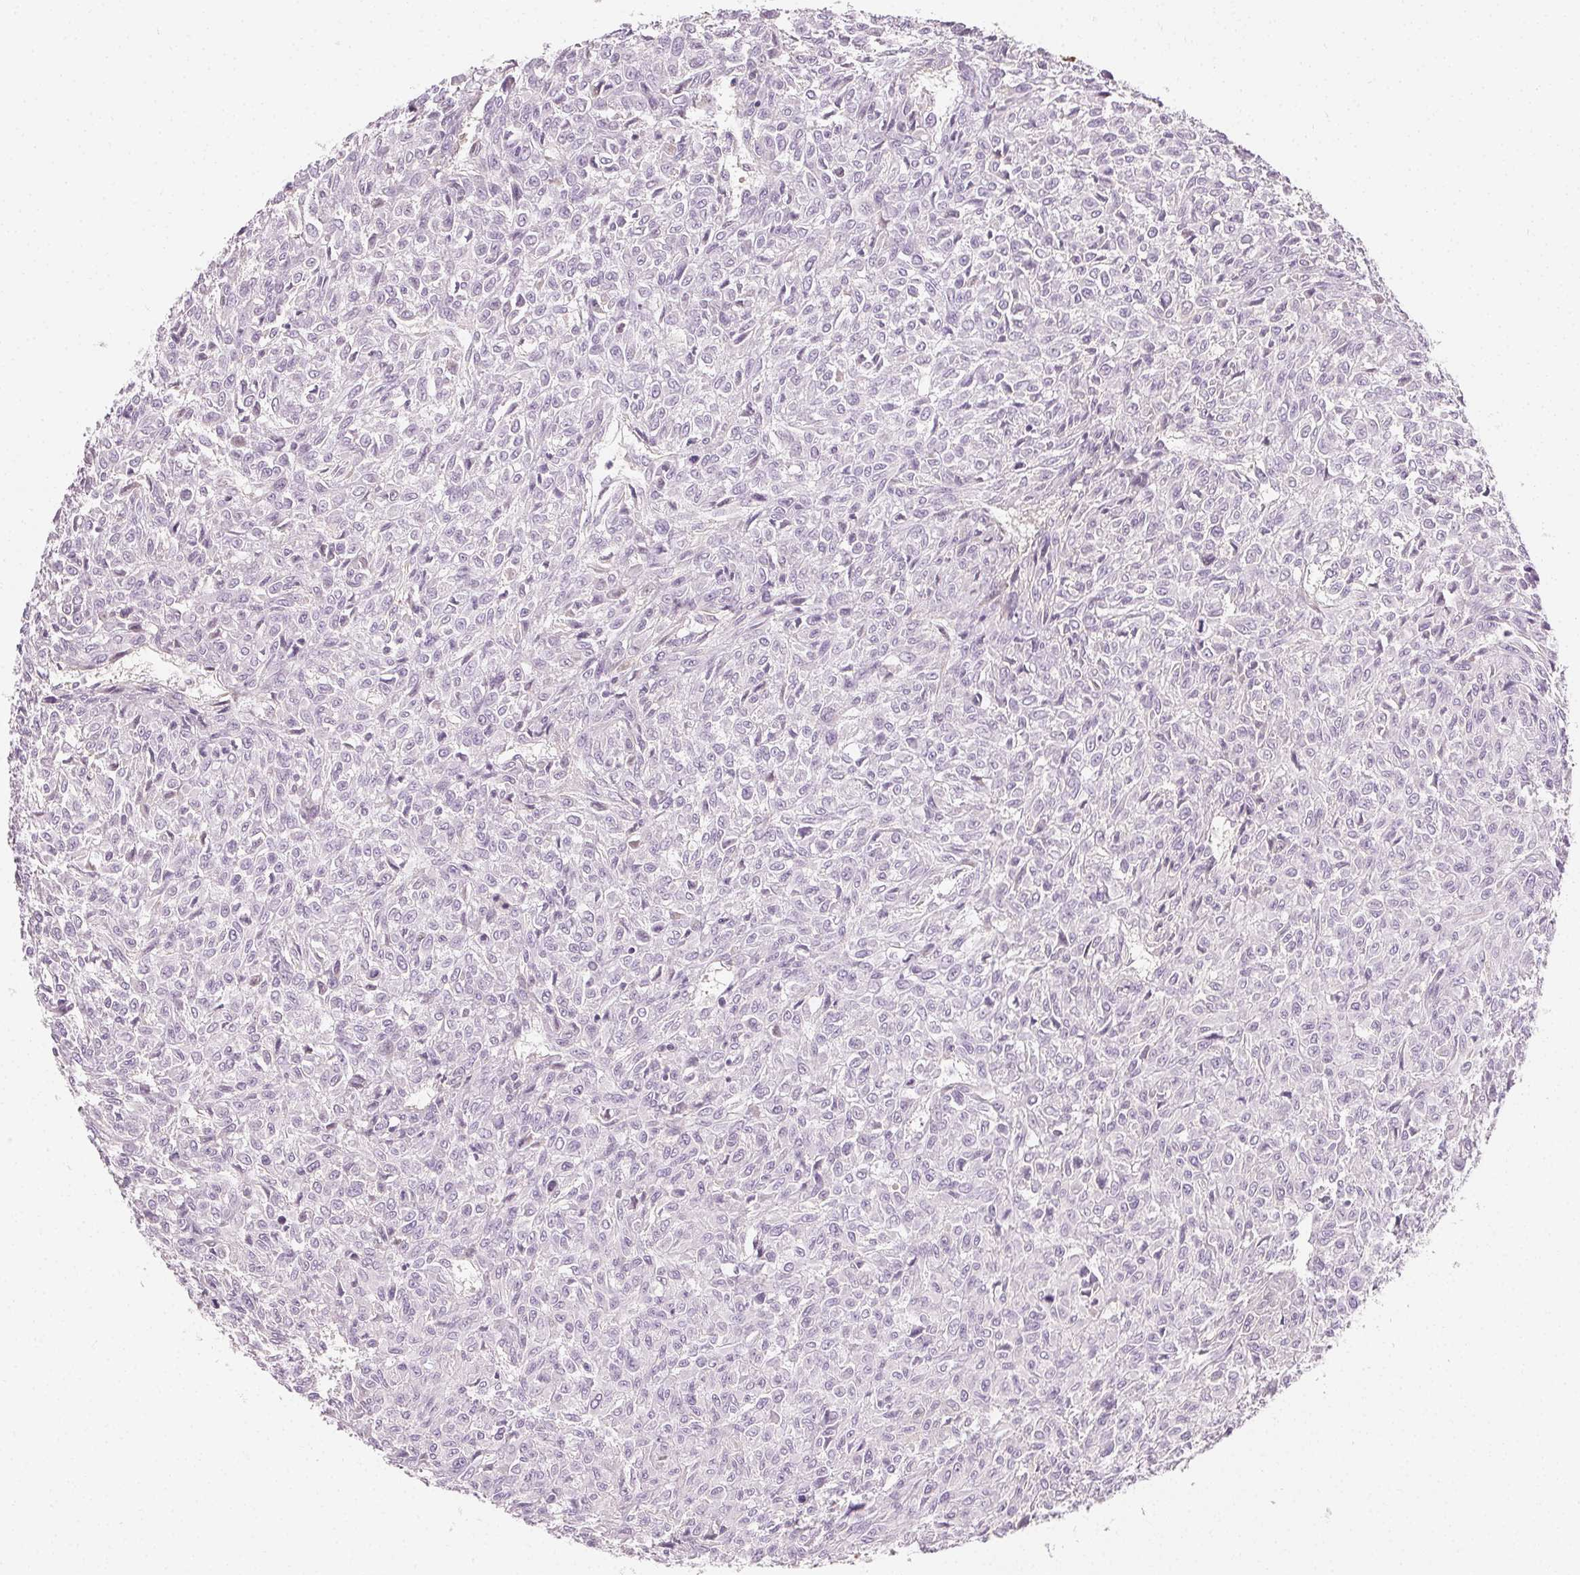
{"staining": {"intensity": "negative", "quantity": "none", "location": "none"}, "tissue": "renal cancer", "cell_type": "Tumor cells", "image_type": "cancer", "snomed": [{"axis": "morphology", "description": "Adenocarcinoma, NOS"}, {"axis": "topography", "description": "Kidney"}], "caption": "This is an immunohistochemistry (IHC) image of renal adenocarcinoma. There is no positivity in tumor cells.", "gene": "AFM", "patient": {"sex": "male", "age": 58}}